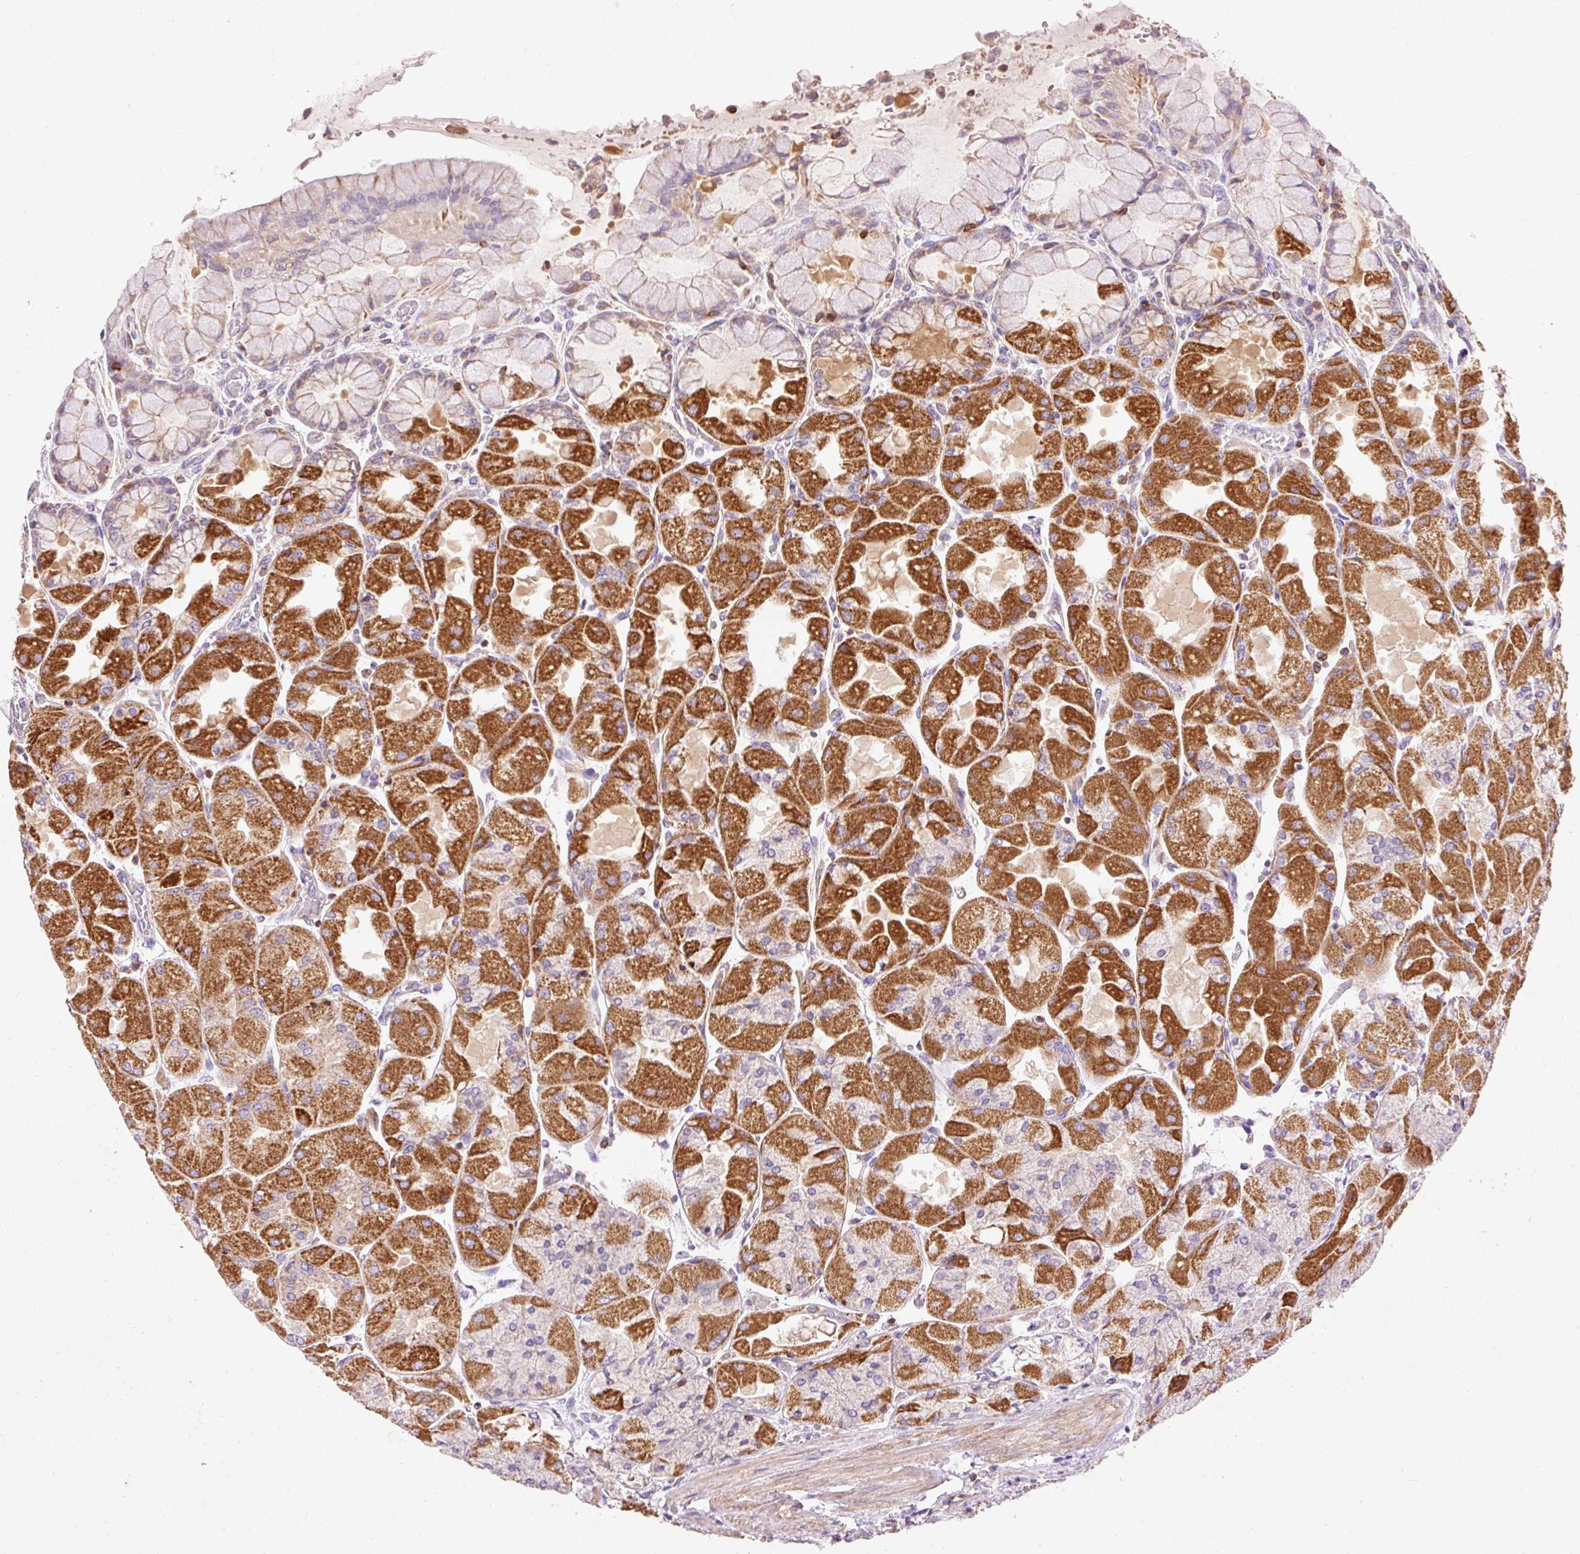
{"staining": {"intensity": "strong", "quantity": "25%-75%", "location": "cytoplasmic/membranous"}, "tissue": "stomach", "cell_type": "Glandular cells", "image_type": "normal", "snomed": [{"axis": "morphology", "description": "Normal tissue, NOS"}, {"axis": "topography", "description": "Stomach"}], "caption": "Glandular cells demonstrate high levels of strong cytoplasmic/membranous positivity in approximately 25%-75% of cells in benign human stomach. The protein is shown in brown color, while the nuclei are stained blue.", "gene": "IMMT", "patient": {"sex": "female", "age": 61}}